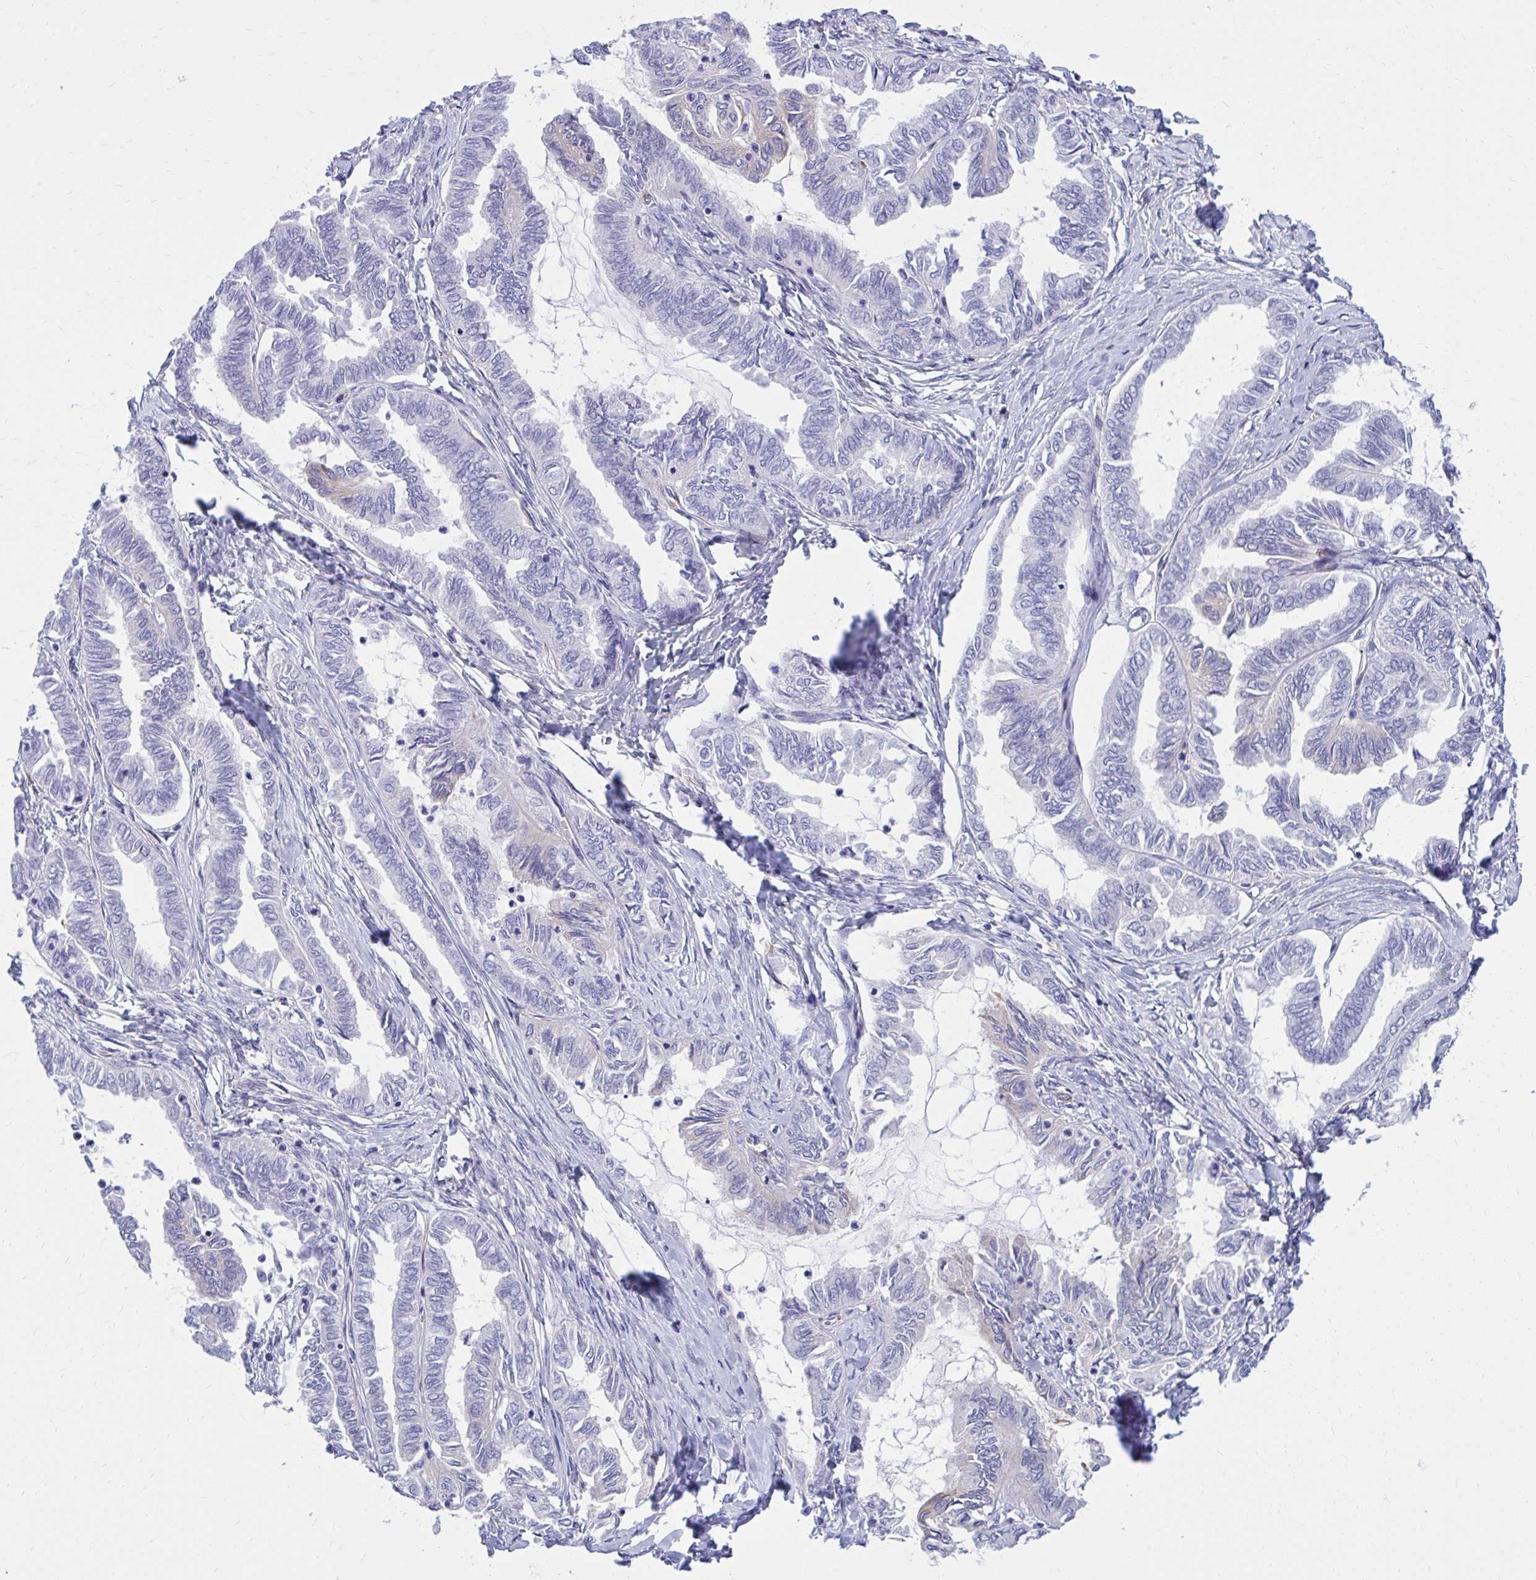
{"staining": {"intensity": "negative", "quantity": "none", "location": "none"}, "tissue": "ovarian cancer", "cell_type": "Tumor cells", "image_type": "cancer", "snomed": [{"axis": "morphology", "description": "Carcinoma, endometroid"}, {"axis": "topography", "description": "Ovary"}], "caption": "This is an immunohistochemistry histopathology image of endometroid carcinoma (ovarian). There is no positivity in tumor cells.", "gene": "EPB41L1", "patient": {"sex": "female", "age": 70}}